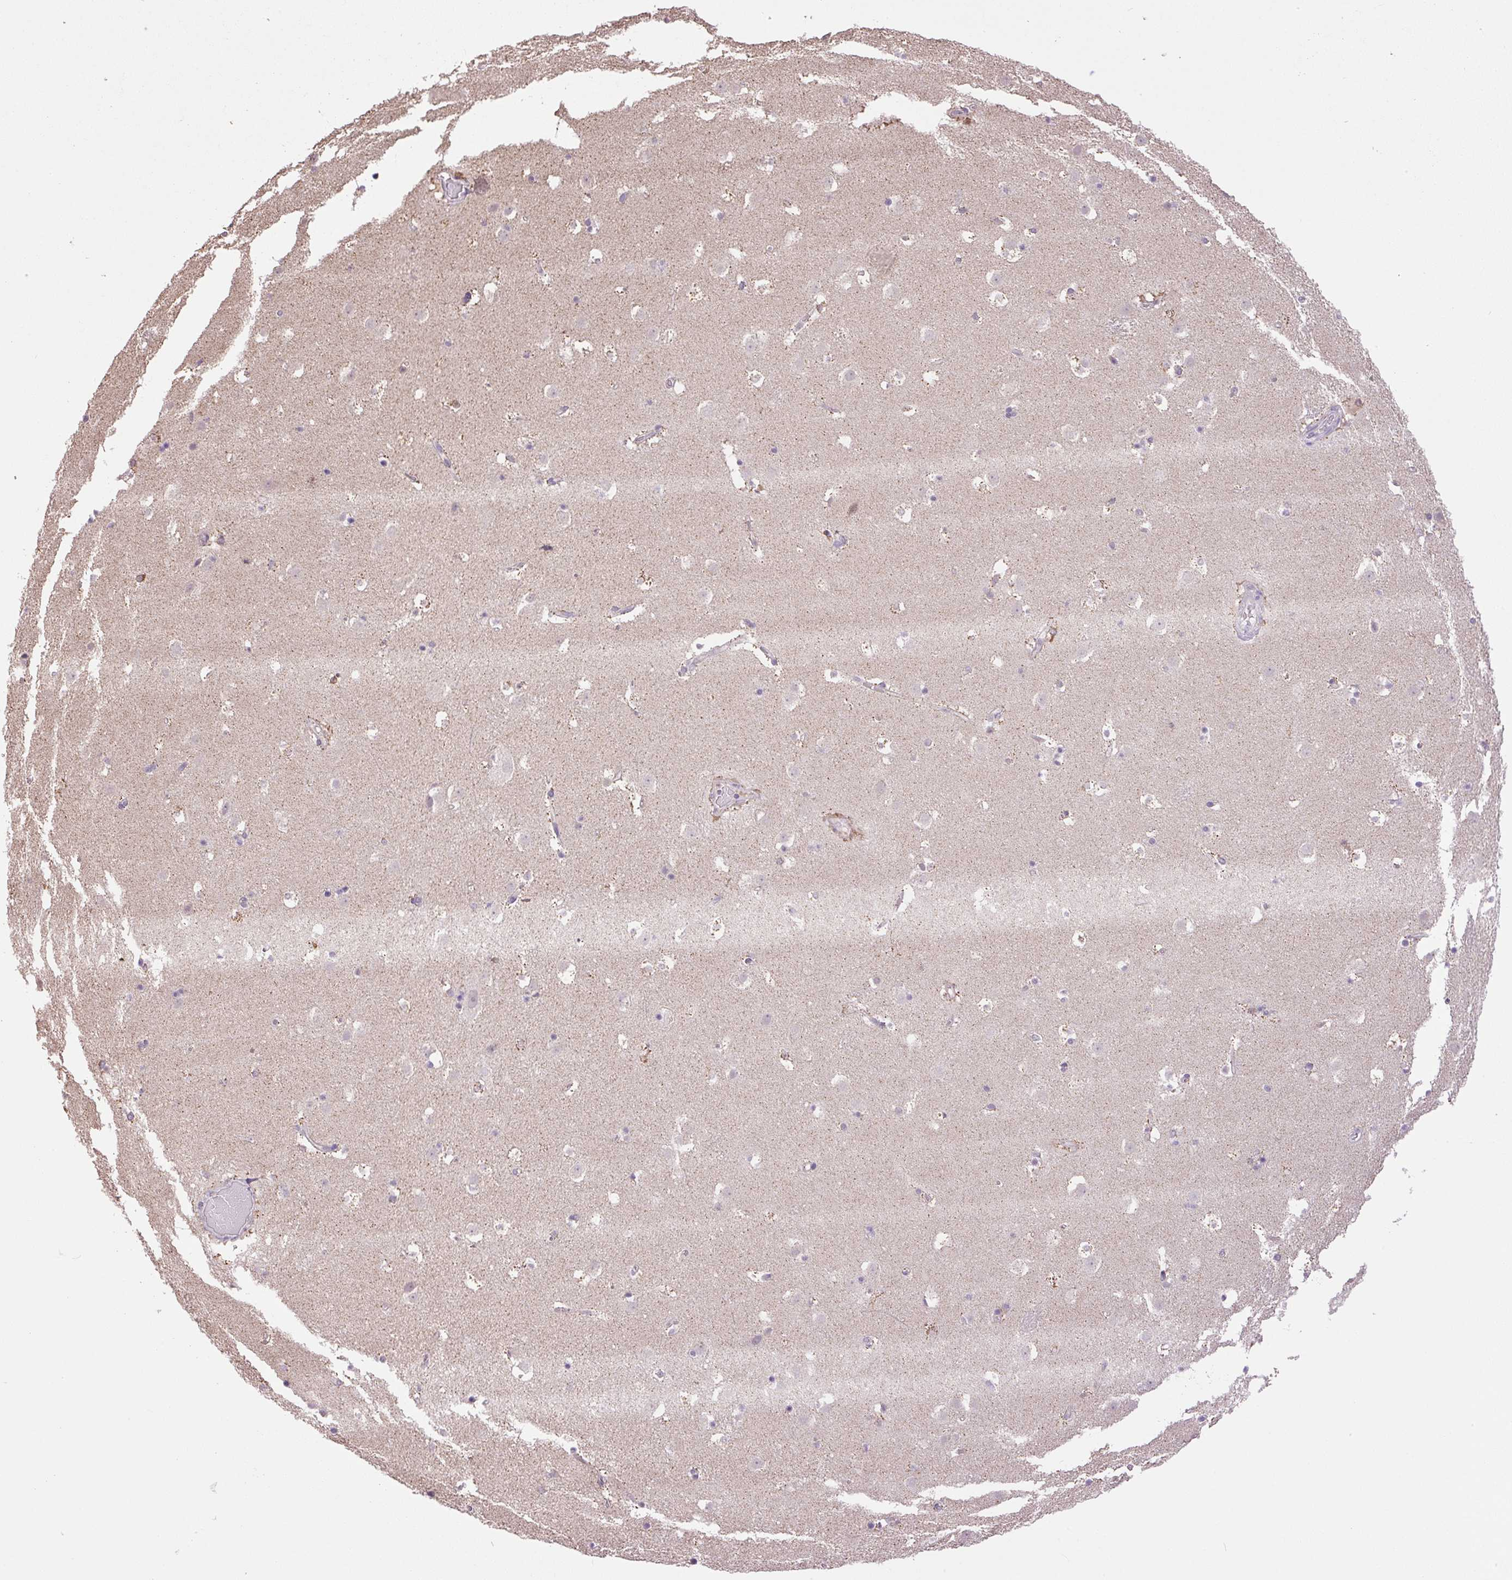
{"staining": {"intensity": "negative", "quantity": "none", "location": "none"}, "tissue": "caudate", "cell_type": "Glial cells", "image_type": "normal", "snomed": [{"axis": "morphology", "description": "Normal tissue, NOS"}, {"axis": "topography", "description": "Lateral ventricle wall"}], "caption": "Histopathology image shows no protein positivity in glial cells of normal caudate.", "gene": "SGF29", "patient": {"sex": "male", "age": 37}}